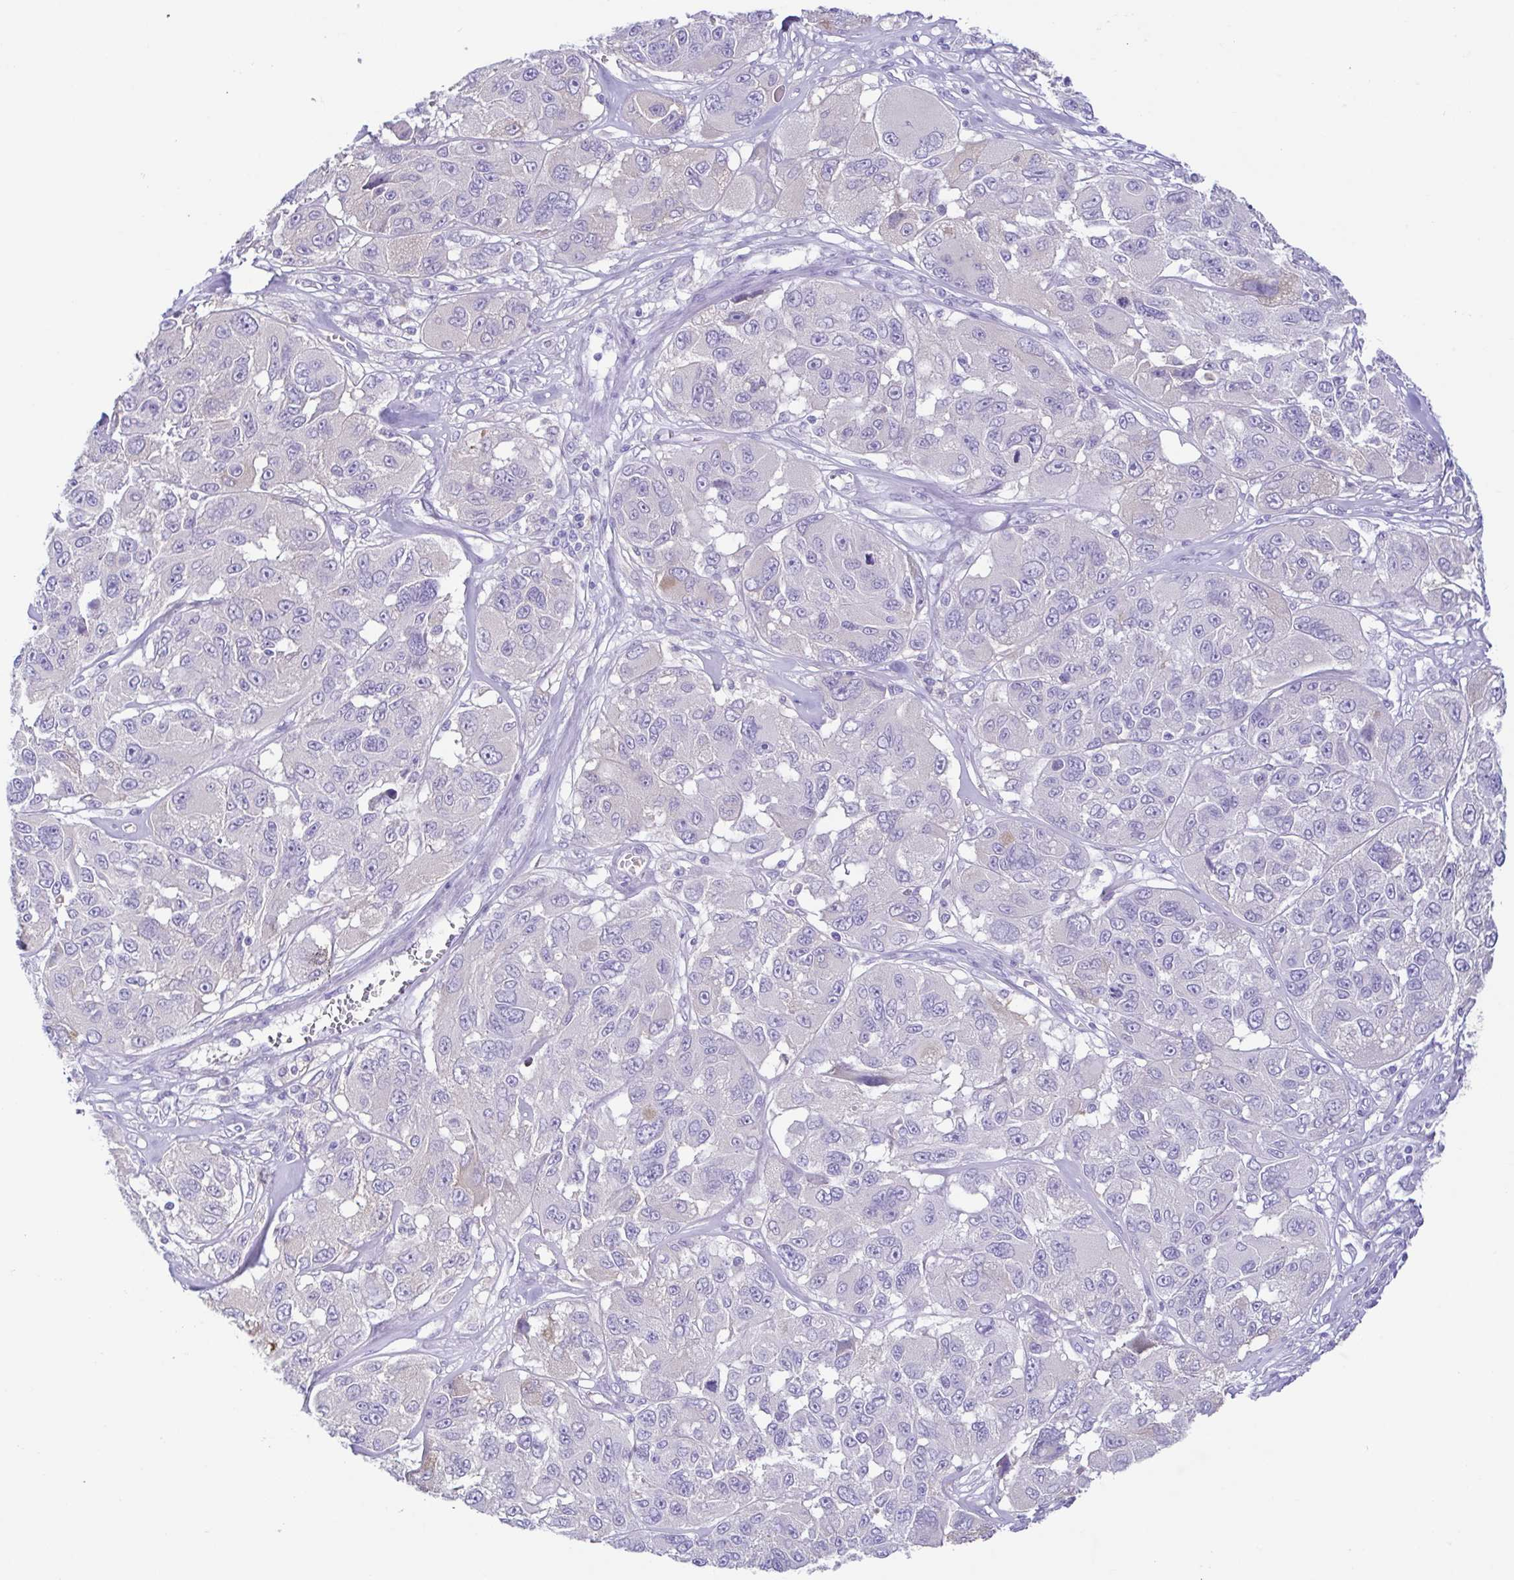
{"staining": {"intensity": "negative", "quantity": "none", "location": "none"}, "tissue": "melanoma", "cell_type": "Tumor cells", "image_type": "cancer", "snomed": [{"axis": "morphology", "description": "Malignant melanoma, NOS"}, {"axis": "topography", "description": "Skin"}], "caption": "A high-resolution image shows IHC staining of malignant melanoma, which demonstrates no significant positivity in tumor cells.", "gene": "A1BG", "patient": {"sex": "female", "age": 66}}